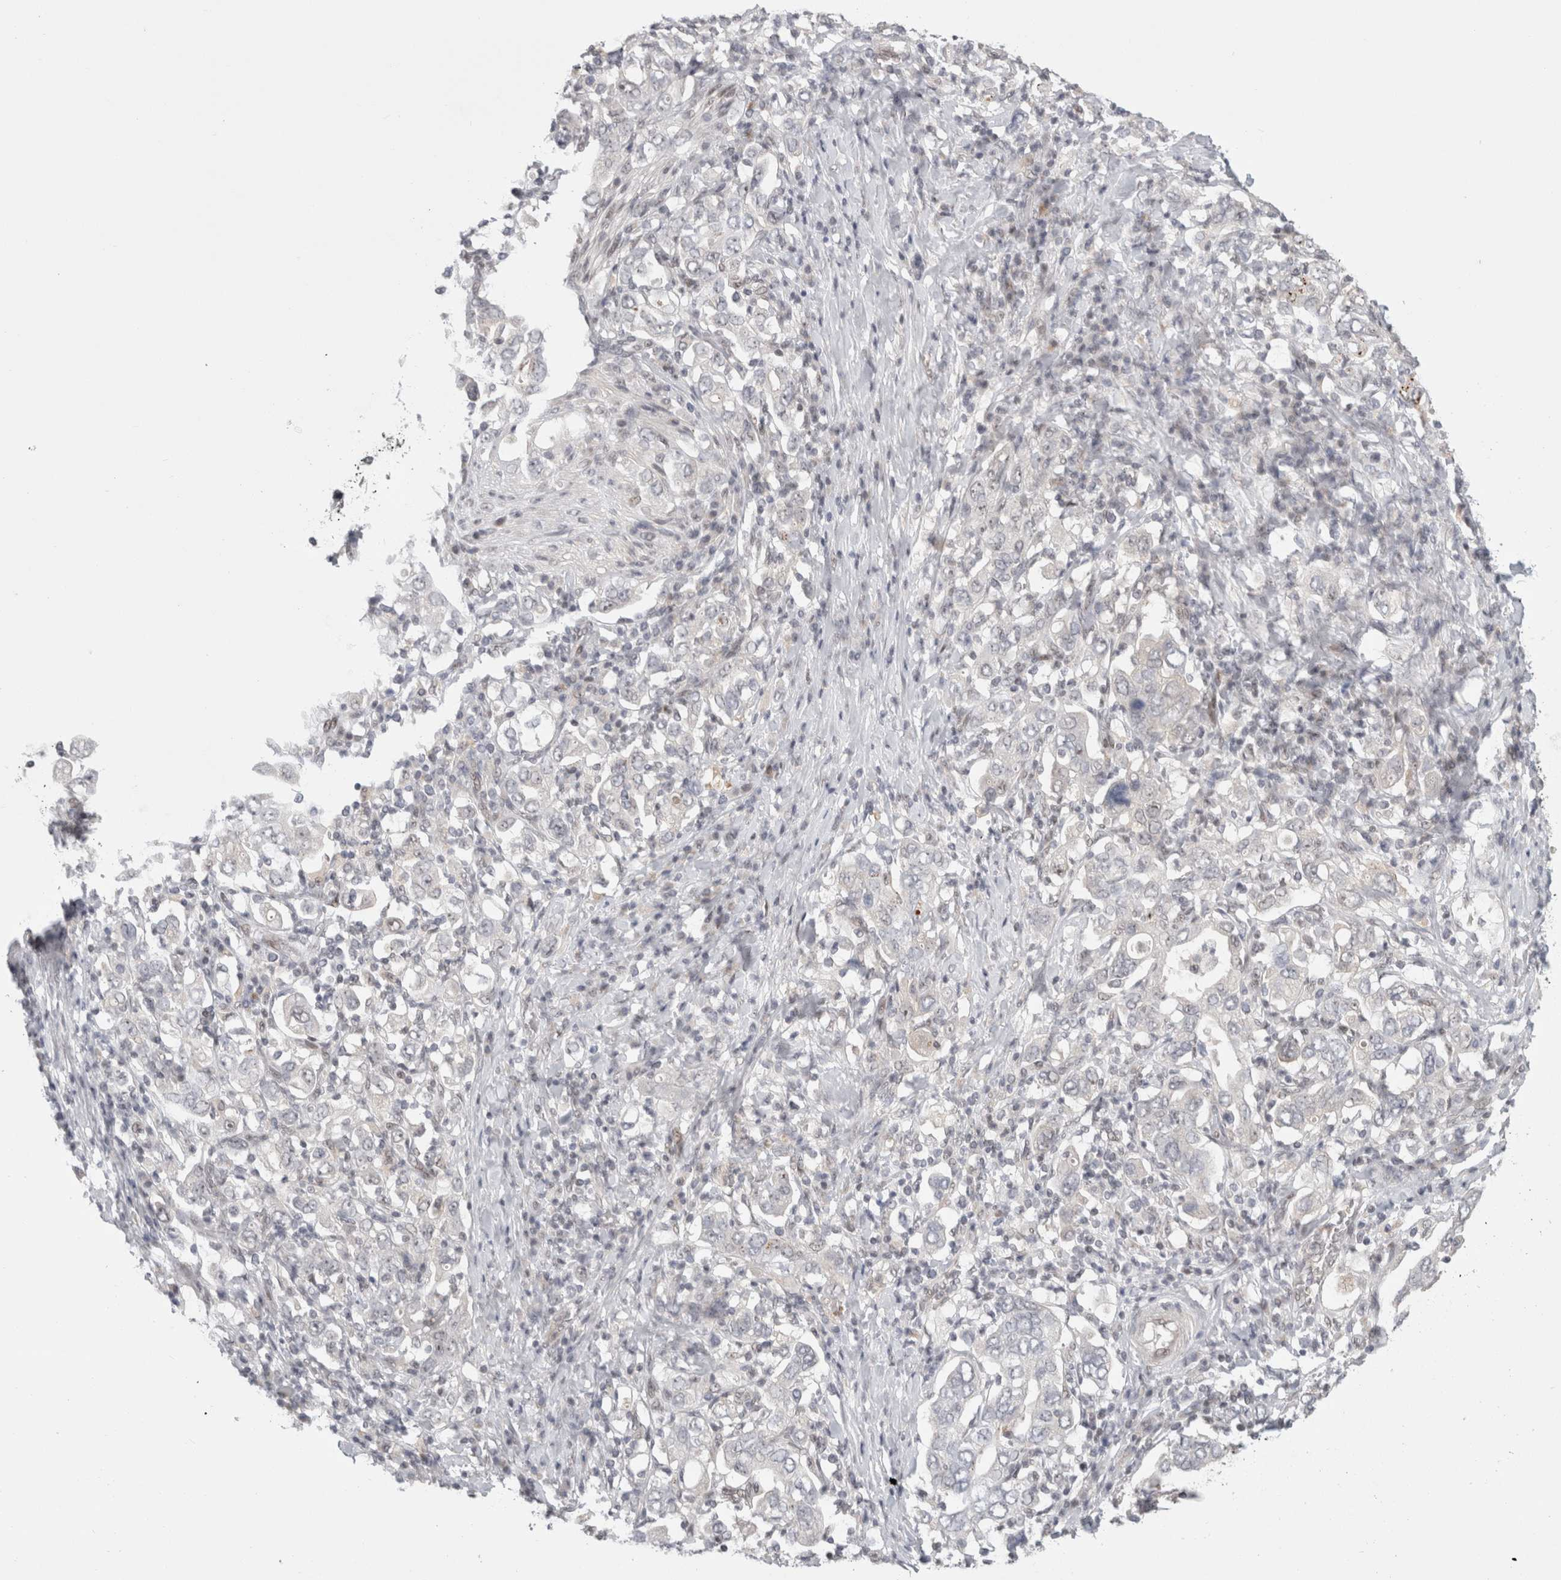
{"staining": {"intensity": "negative", "quantity": "none", "location": "none"}, "tissue": "stomach cancer", "cell_type": "Tumor cells", "image_type": "cancer", "snomed": [{"axis": "morphology", "description": "Adenocarcinoma, NOS"}, {"axis": "topography", "description": "Stomach, upper"}], "caption": "Image shows no protein positivity in tumor cells of adenocarcinoma (stomach) tissue.", "gene": "SENP6", "patient": {"sex": "male", "age": 62}}